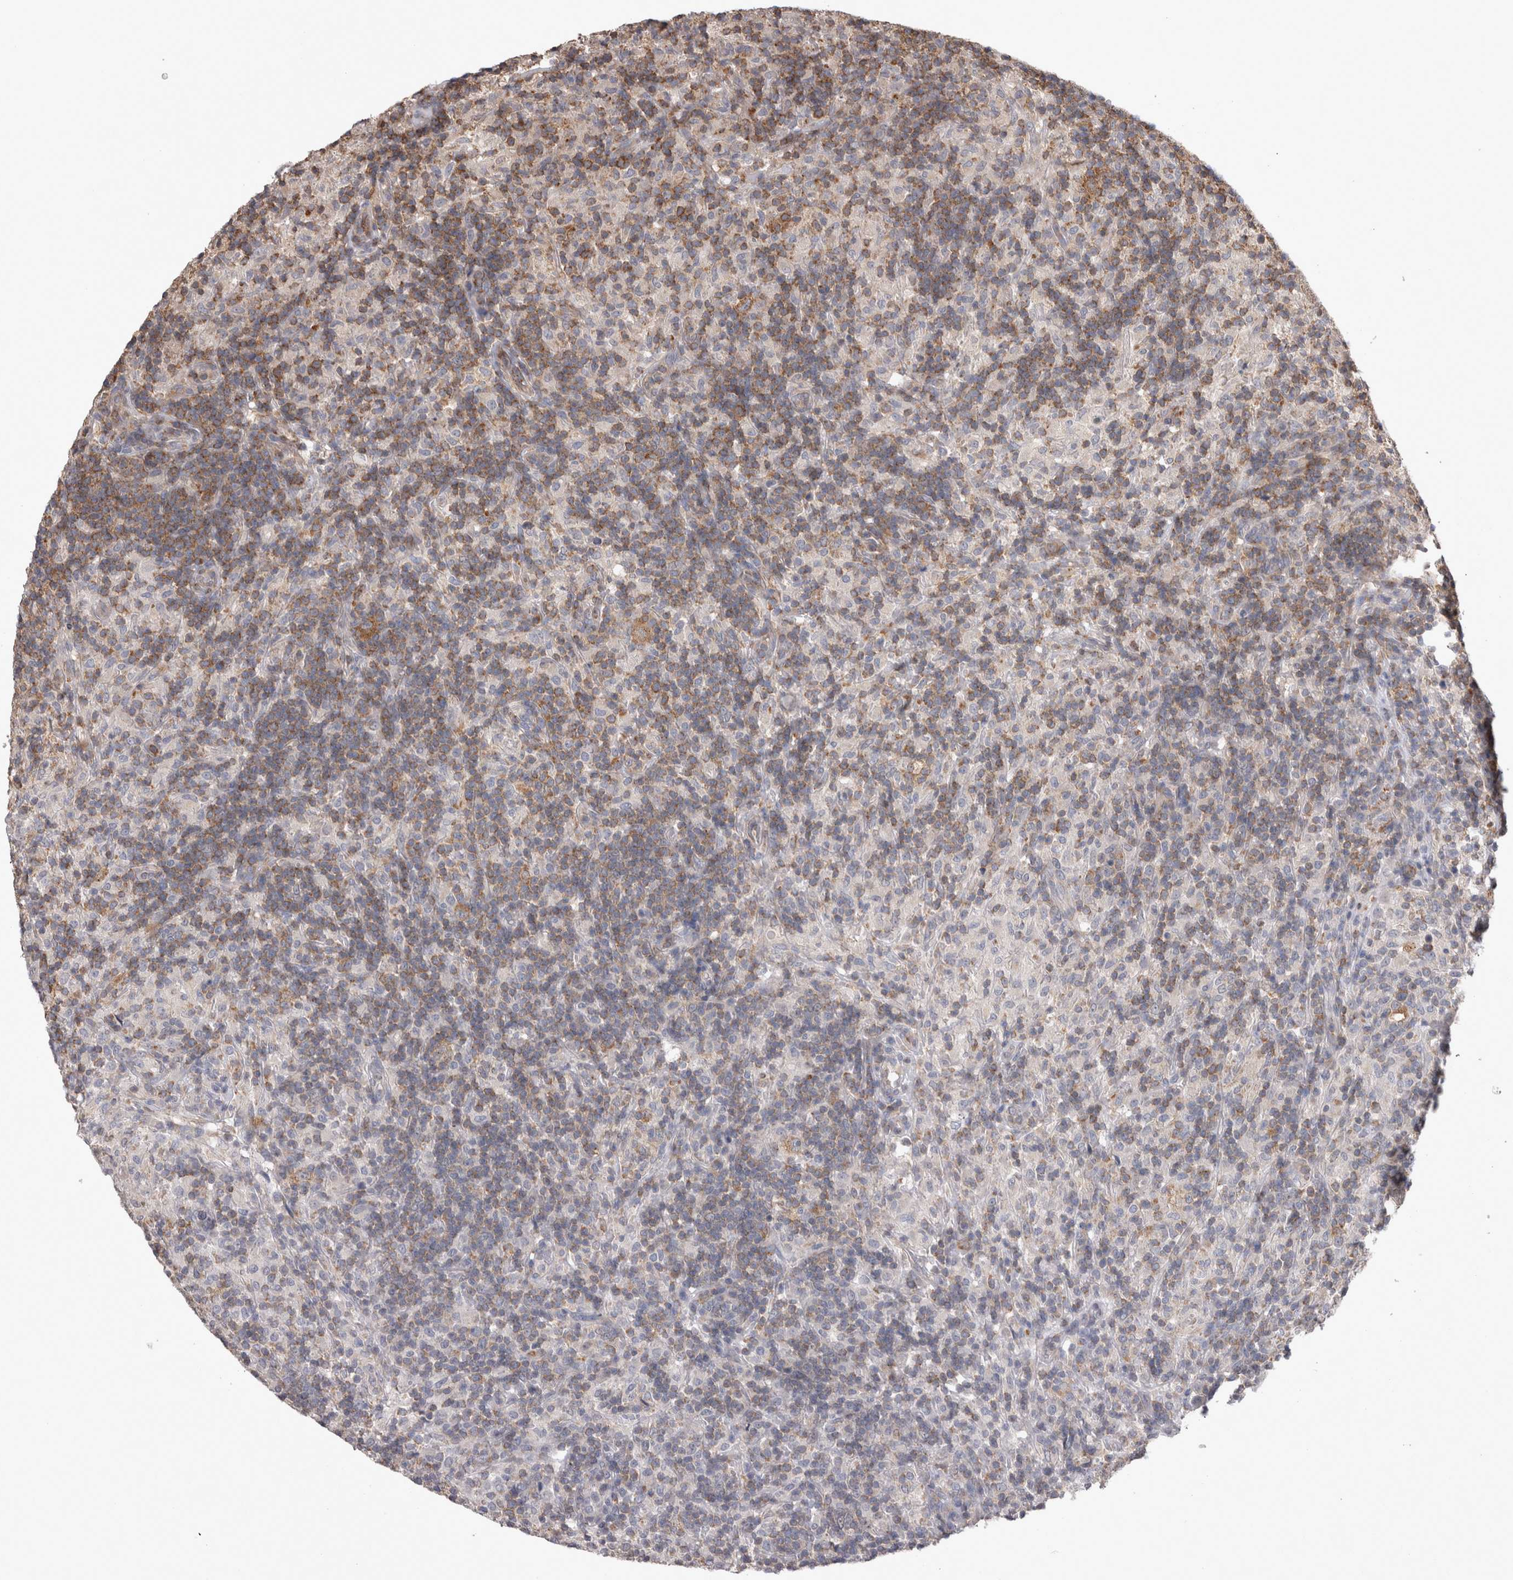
{"staining": {"intensity": "moderate", "quantity": ">75%", "location": "cytoplasmic/membranous"}, "tissue": "lymphoma", "cell_type": "Tumor cells", "image_type": "cancer", "snomed": [{"axis": "morphology", "description": "Hodgkin's disease, NOS"}, {"axis": "topography", "description": "Lymph node"}], "caption": "High-power microscopy captured an IHC photomicrograph of lymphoma, revealing moderate cytoplasmic/membranous positivity in approximately >75% of tumor cells.", "gene": "DDX6", "patient": {"sex": "male", "age": 70}}